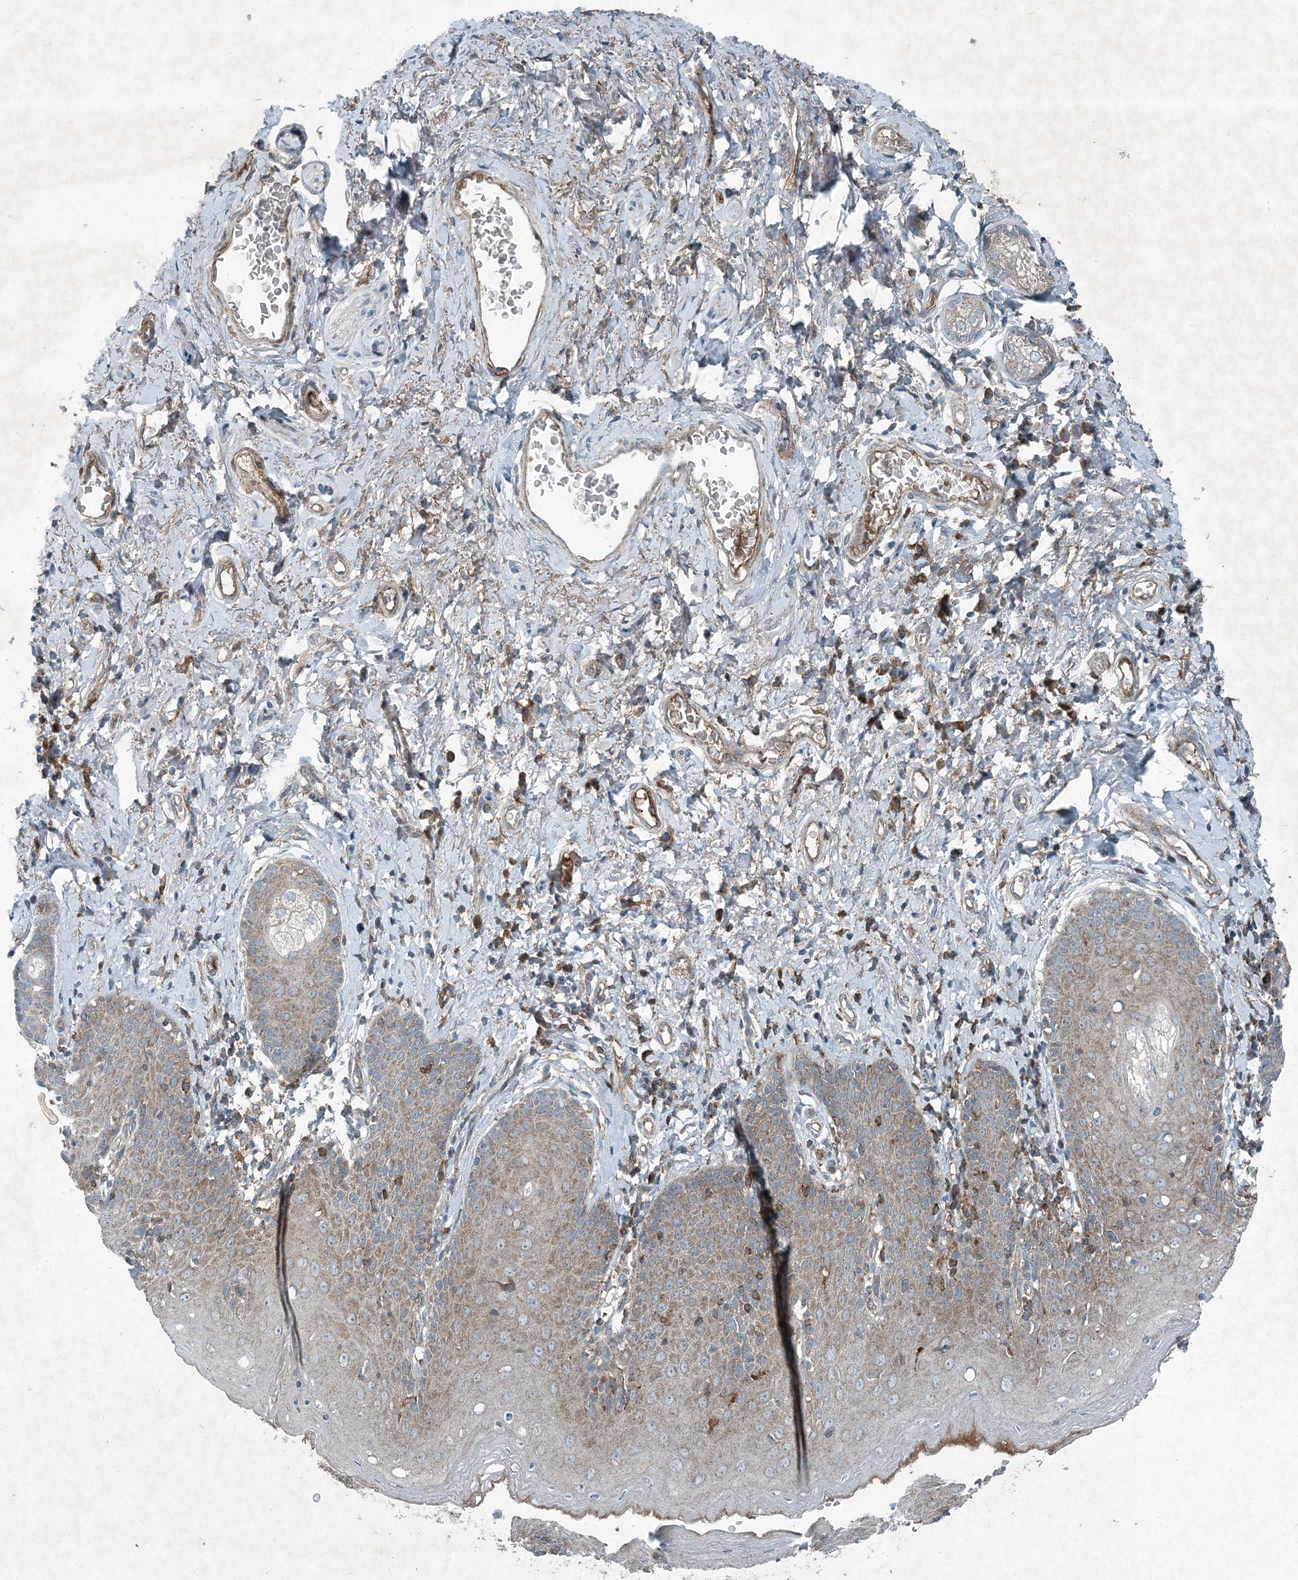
{"staining": {"intensity": "weak", "quantity": "<25%", "location": "cytoplasmic/membranous"}, "tissue": "skin", "cell_type": "Epidermal cells", "image_type": "normal", "snomed": [{"axis": "morphology", "description": "Normal tissue, NOS"}, {"axis": "topography", "description": "Vulva"}], "caption": "DAB (3,3'-diaminobenzidine) immunohistochemical staining of normal skin demonstrates no significant expression in epidermal cells. Nuclei are stained in blue.", "gene": "APOM", "patient": {"sex": "female", "age": 66}}